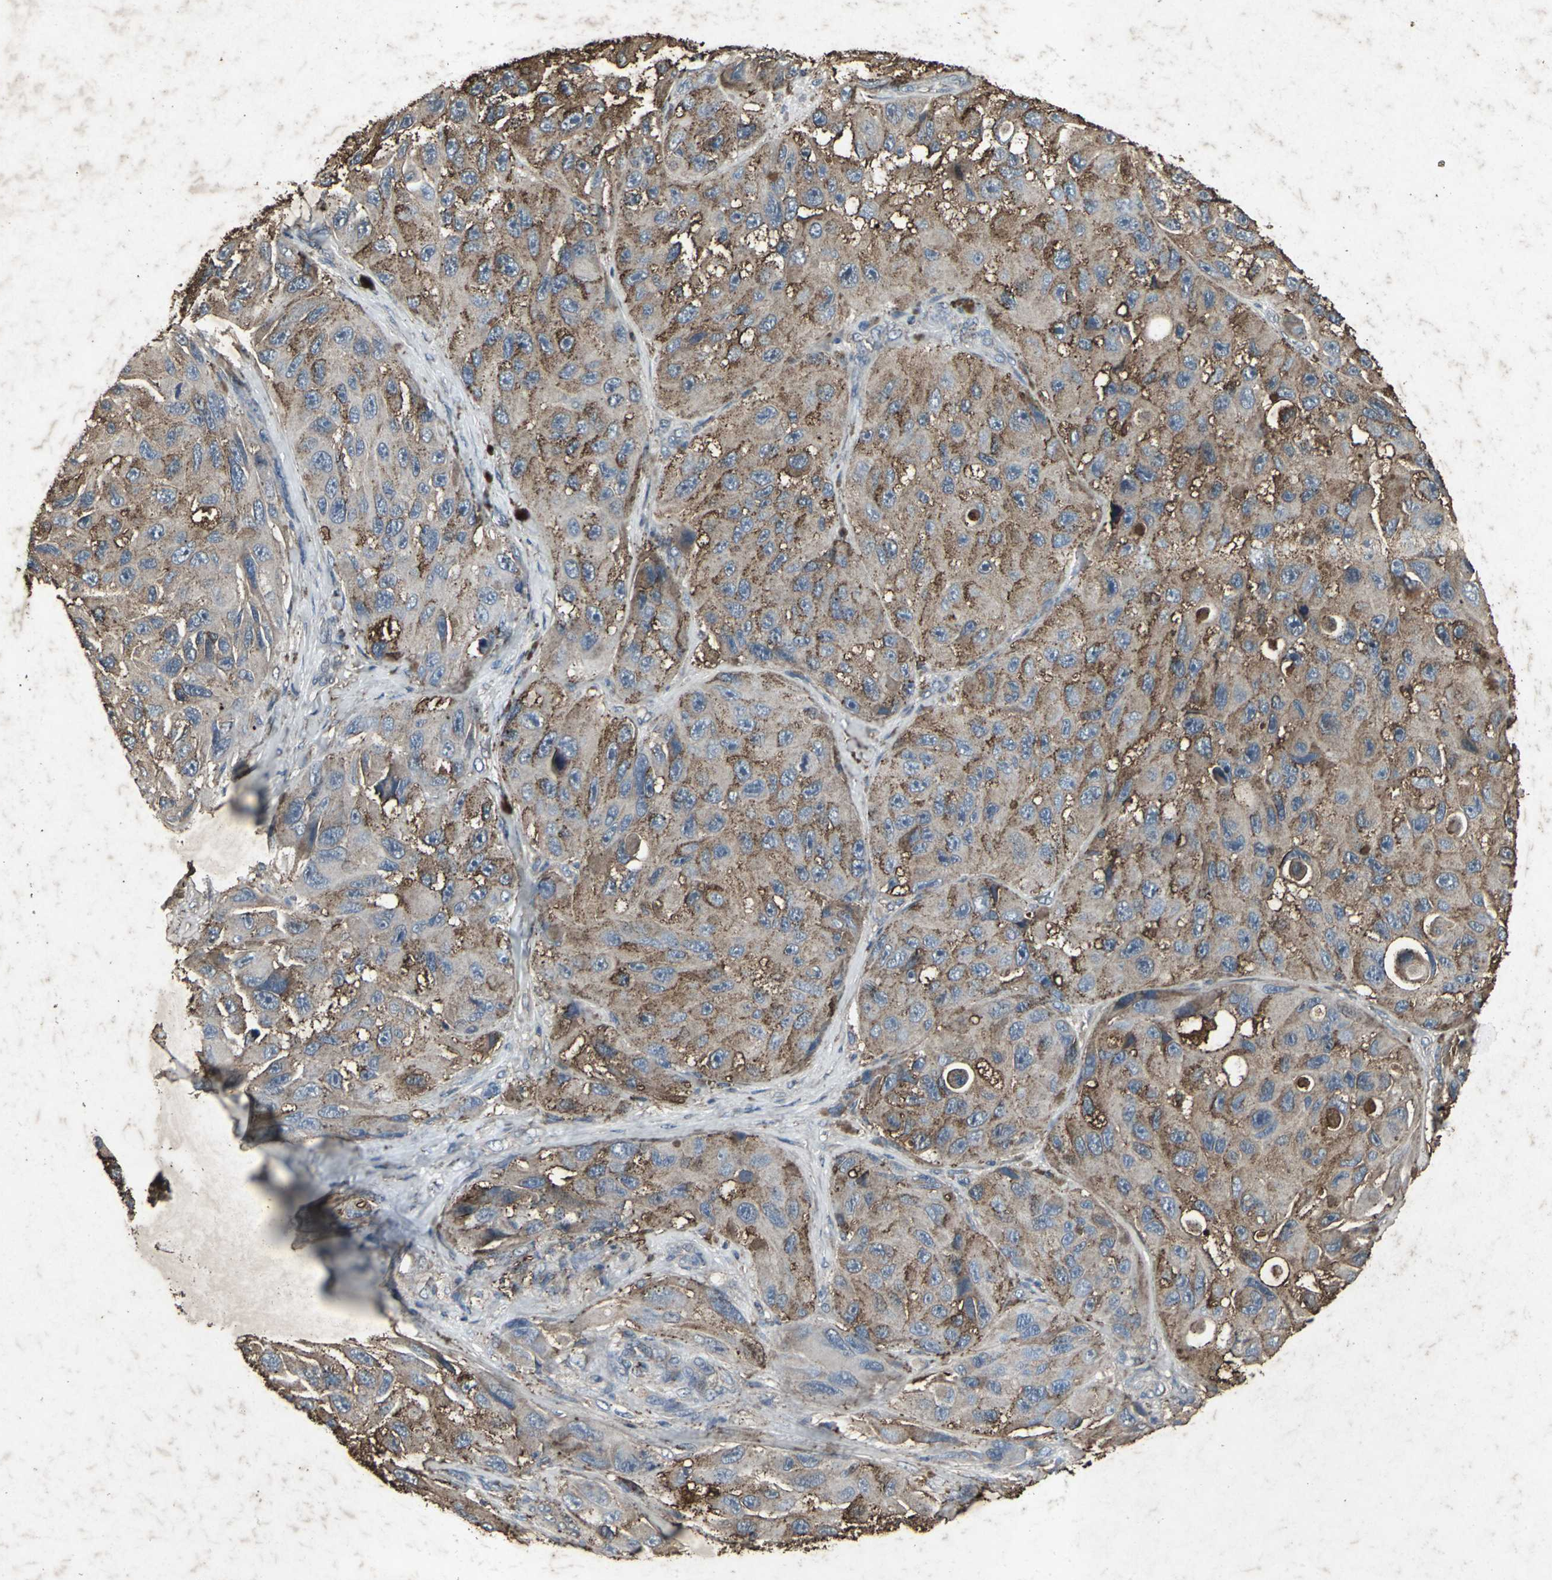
{"staining": {"intensity": "strong", "quantity": ">75%", "location": "cytoplasmic/membranous"}, "tissue": "melanoma", "cell_type": "Tumor cells", "image_type": "cancer", "snomed": [{"axis": "morphology", "description": "Malignant melanoma, NOS"}, {"axis": "topography", "description": "Skin"}], "caption": "Approximately >75% of tumor cells in human malignant melanoma display strong cytoplasmic/membranous protein staining as visualized by brown immunohistochemical staining.", "gene": "CCR9", "patient": {"sex": "female", "age": 73}}